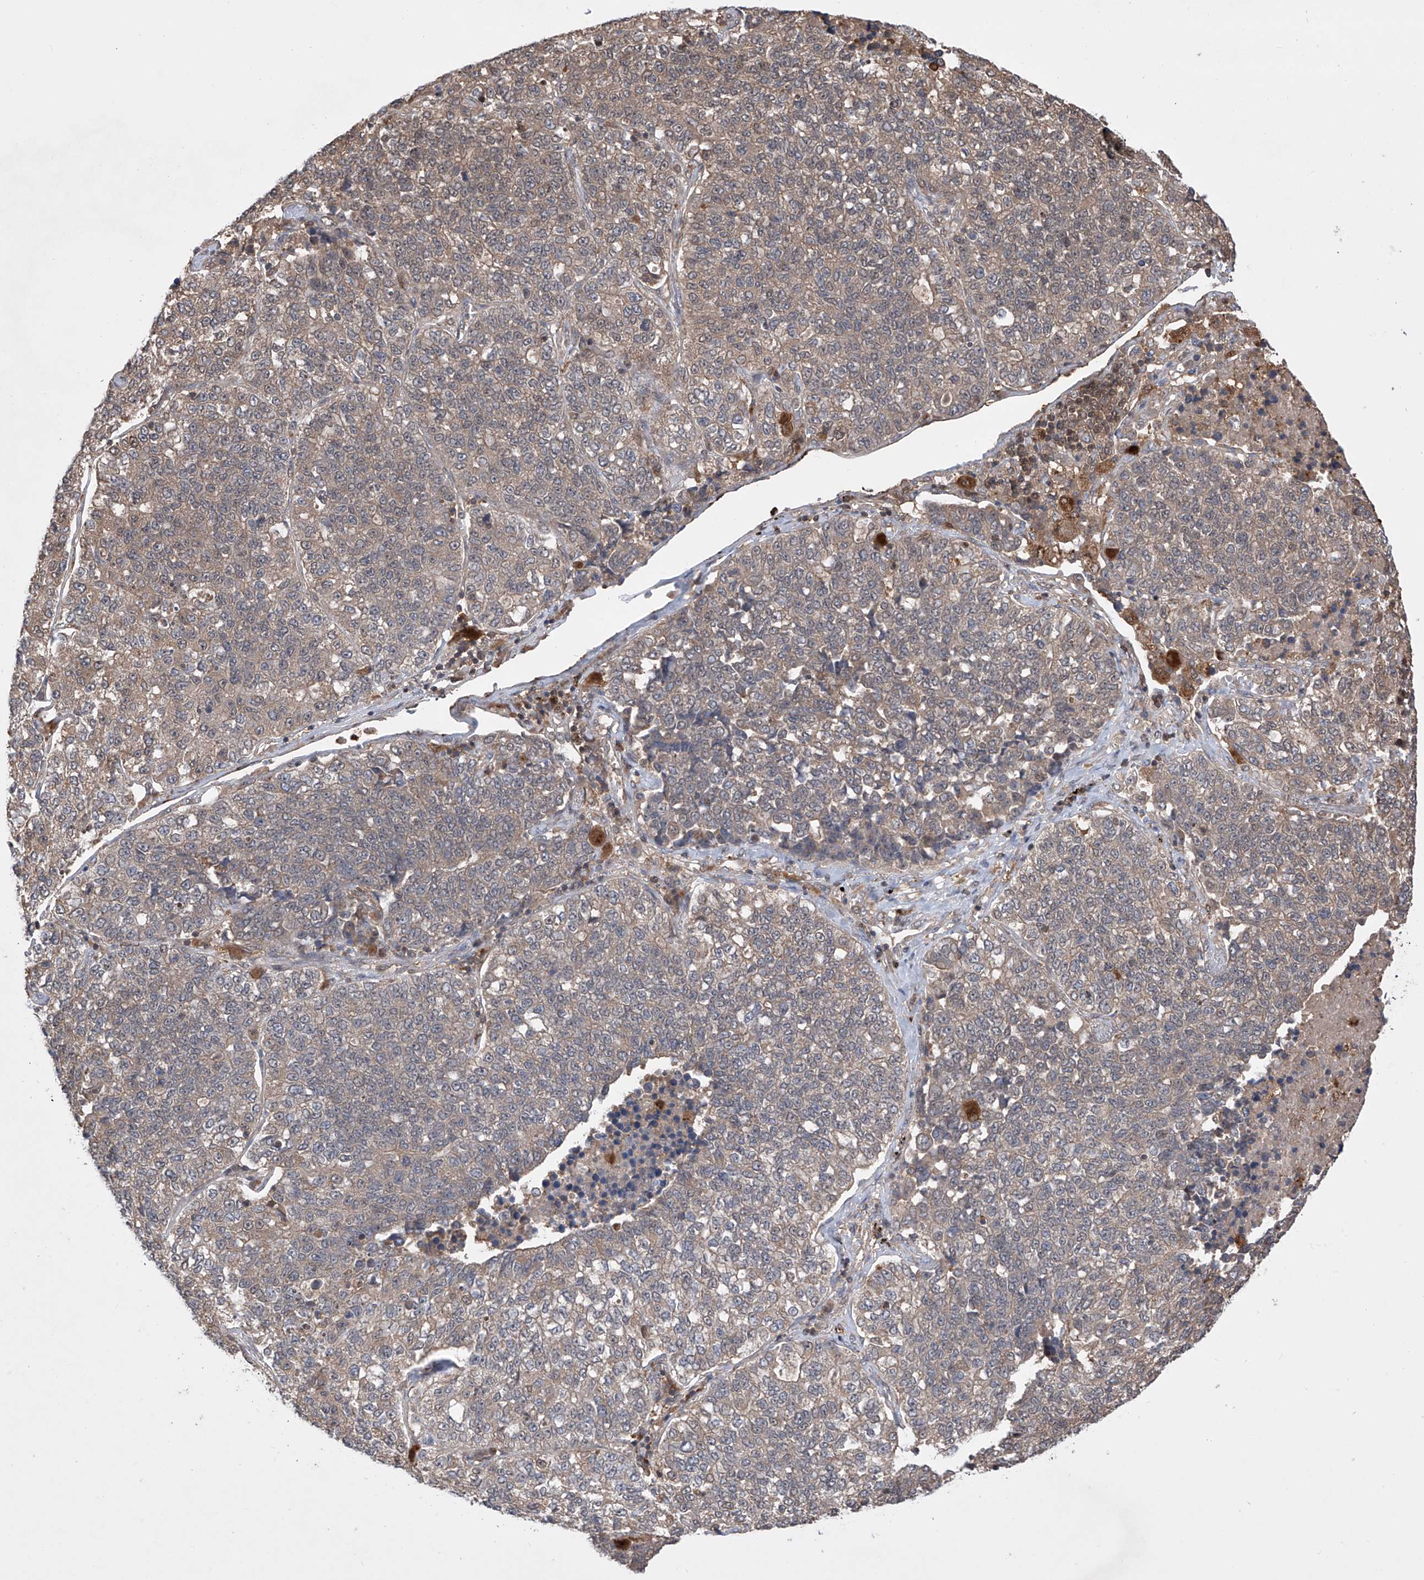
{"staining": {"intensity": "weak", "quantity": "25%-75%", "location": "cytoplasmic/membranous"}, "tissue": "lung cancer", "cell_type": "Tumor cells", "image_type": "cancer", "snomed": [{"axis": "morphology", "description": "Adenocarcinoma, NOS"}, {"axis": "topography", "description": "Lung"}], "caption": "Immunohistochemistry staining of adenocarcinoma (lung), which exhibits low levels of weak cytoplasmic/membranous expression in about 25%-75% of tumor cells indicating weak cytoplasmic/membranous protein expression. The staining was performed using DAB (3,3'-diaminobenzidine) (brown) for protein detection and nuclei were counterstained in hematoxylin (blue).", "gene": "HOXC8", "patient": {"sex": "male", "age": 49}}